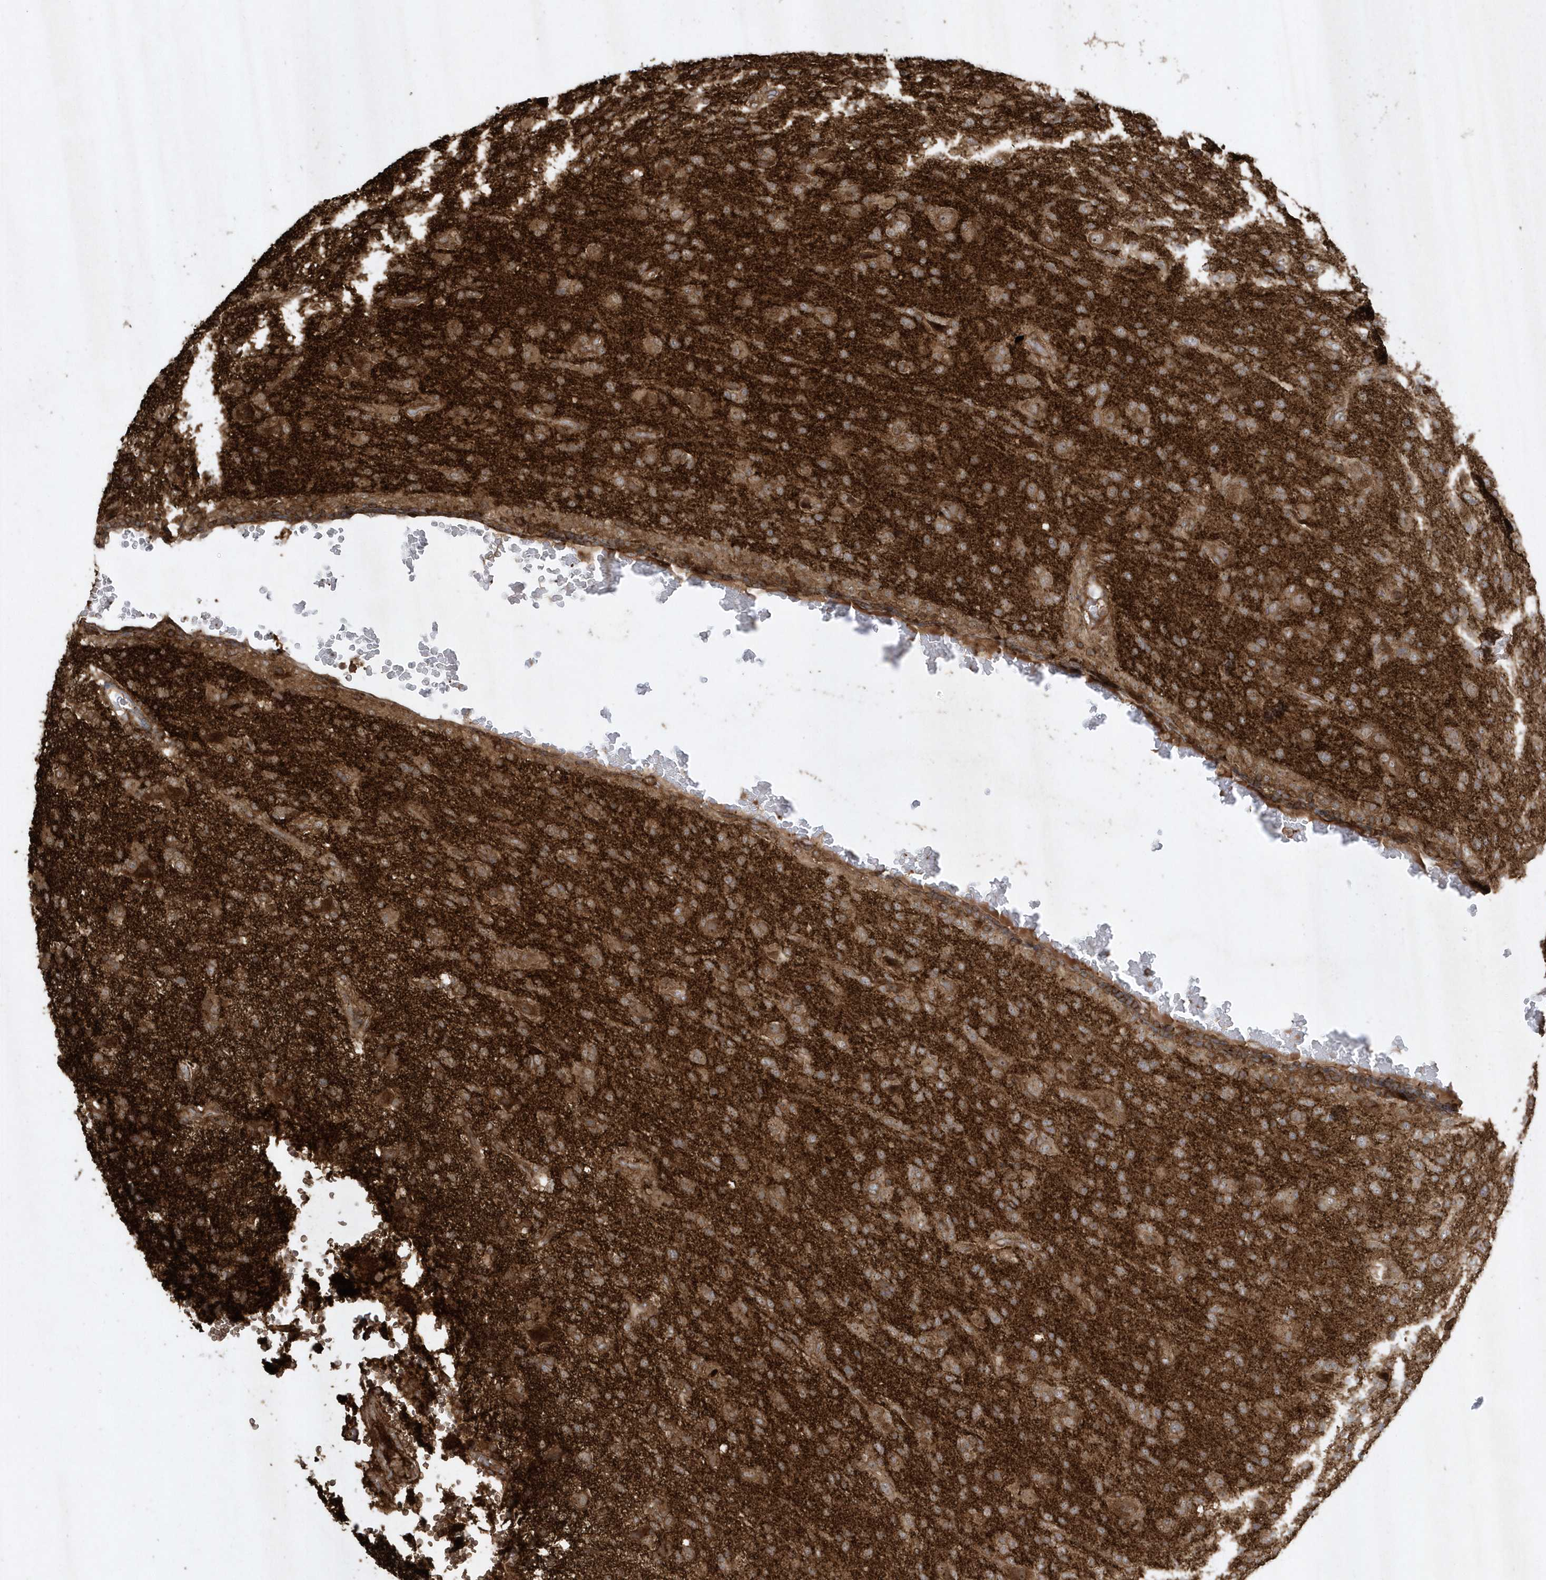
{"staining": {"intensity": "weak", "quantity": ">75%", "location": "cytoplasmic/membranous"}, "tissue": "glioma", "cell_type": "Tumor cells", "image_type": "cancer", "snomed": [{"axis": "morphology", "description": "Glioma, malignant, High grade"}, {"axis": "topography", "description": "Brain"}], "caption": "Immunohistochemistry (IHC) staining of glioma, which displays low levels of weak cytoplasmic/membranous staining in approximately >75% of tumor cells indicating weak cytoplasmic/membranous protein positivity. The staining was performed using DAB (brown) for protein detection and nuclei were counterstained in hematoxylin (blue).", "gene": "SENP8", "patient": {"sex": "female", "age": 57}}